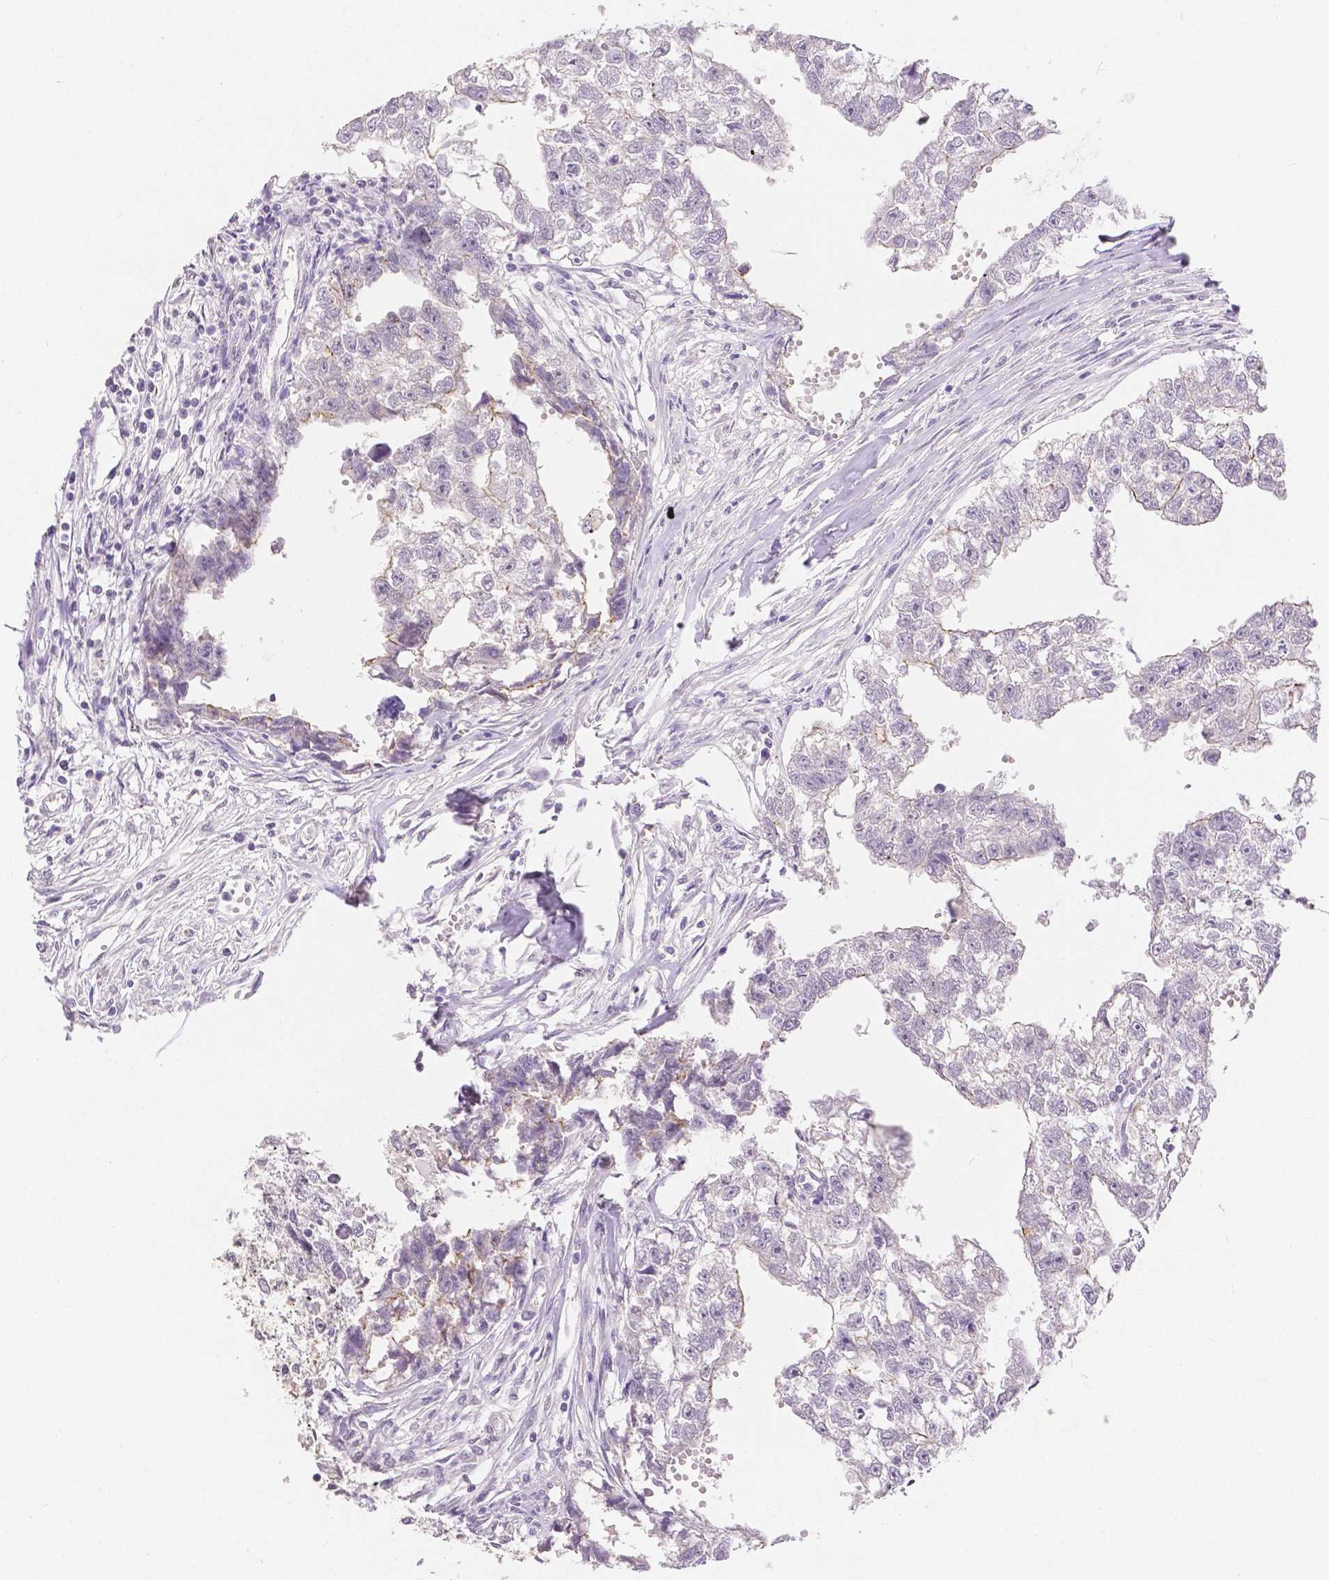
{"staining": {"intensity": "negative", "quantity": "none", "location": "none"}, "tissue": "testis cancer", "cell_type": "Tumor cells", "image_type": "cancer", "snomed": [{"axis": "morphology", "description": "Carcinoma, Embryonal, NOS"}, {"axis": "morphology", "description": "Teratoma, malignant, NOS"}, {"axis": "topography", "description": "Testis"}], "caption": "The immunohistochemistry histopathology image has no significant positivity in tumor cells of testis teratoma (malignant) tissue.", "gene": "OCLN", "patient": {"sex": "male", "age": 44}}